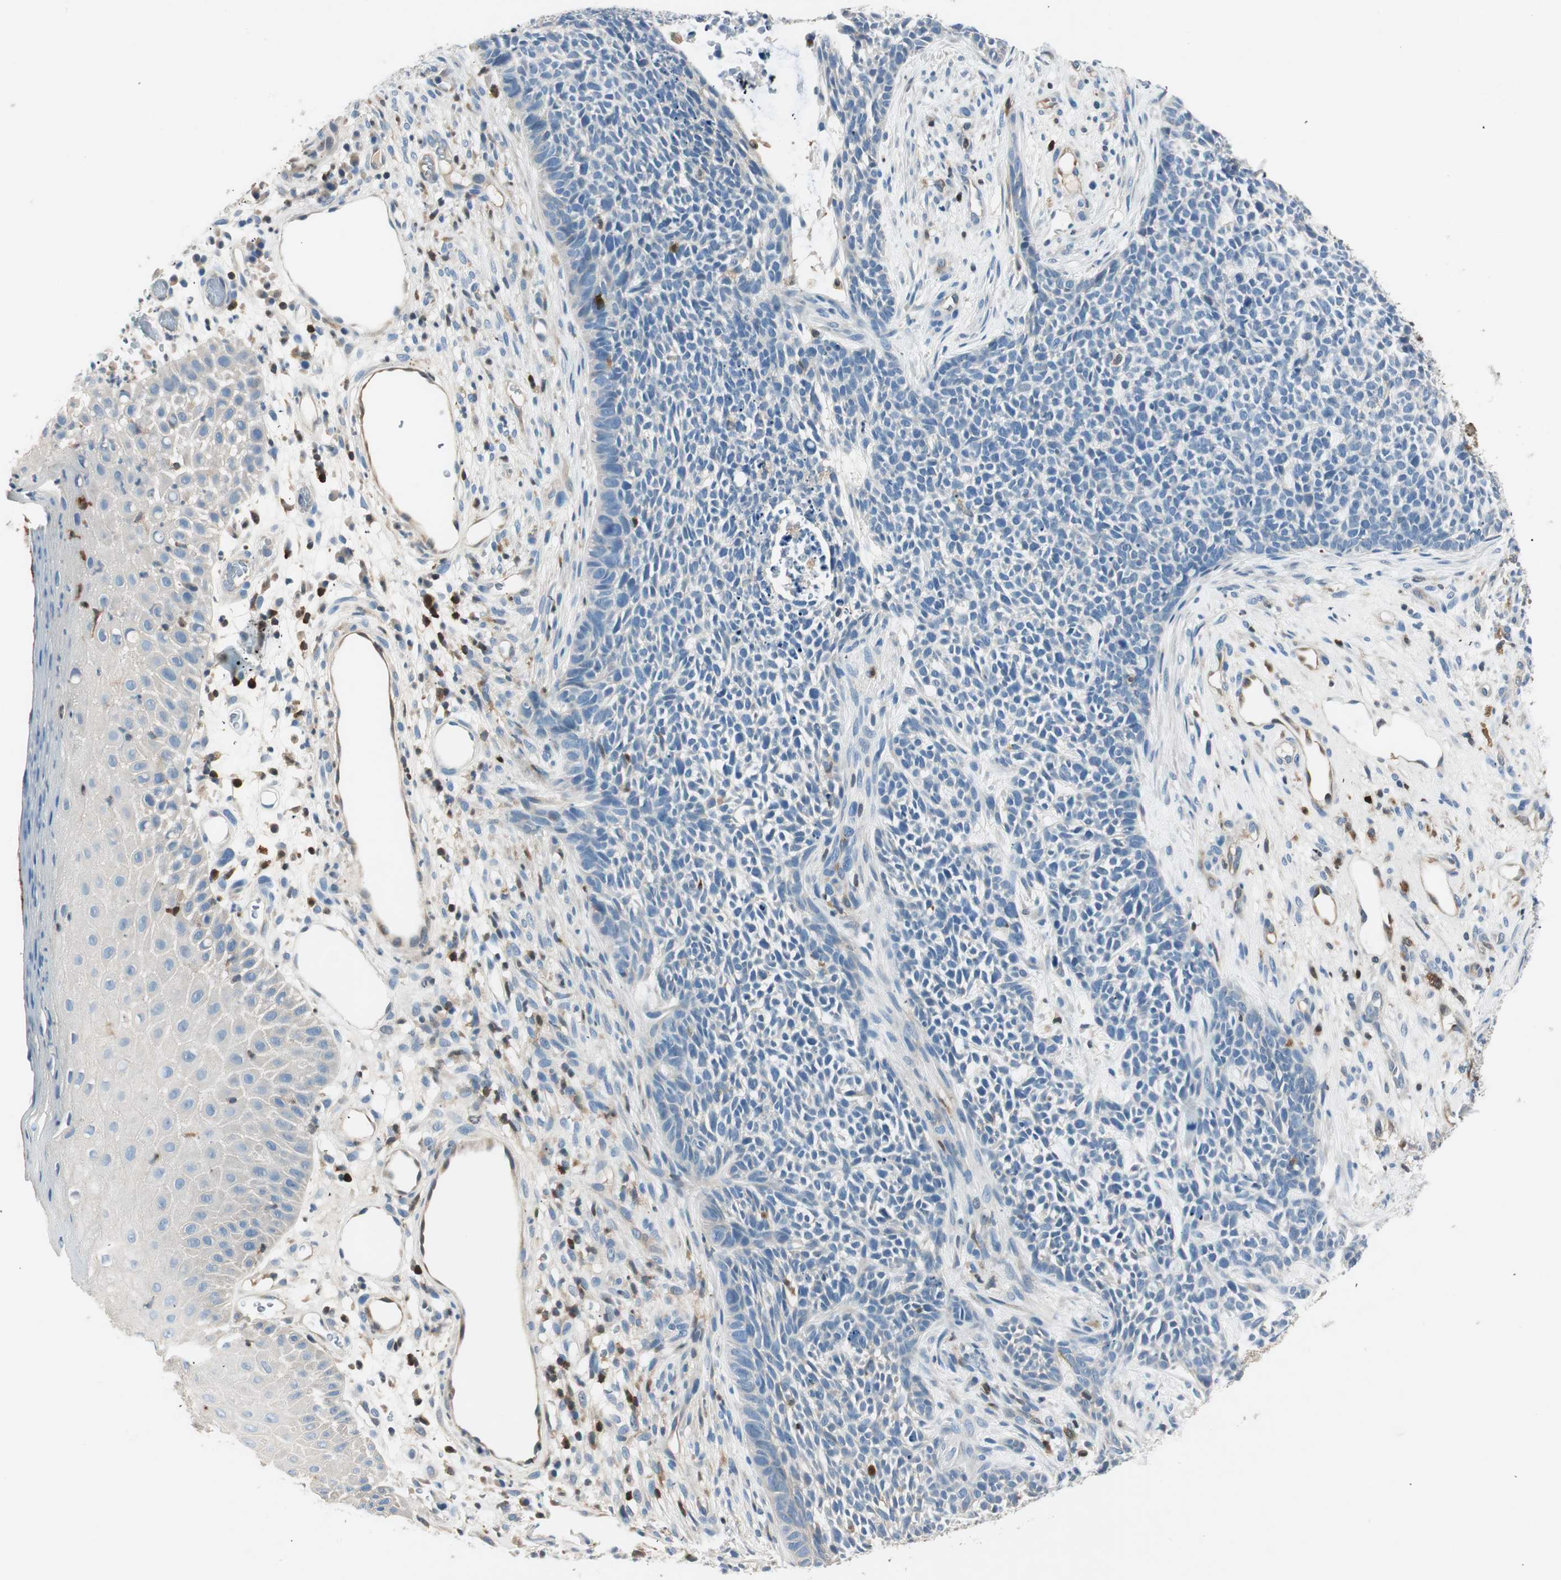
{"staining": {"intensity": "negative", "quantity": "none", "location": "none"}, "tissue": "skin cancer", "cell_type": "Tumor cells", "image_type": "cancer", "snomed": [{"axis": "morphology", "description": "Basal cell carcinoma"}, {"axis": "topography", "description": "Skin"}], "caption": "DAB immunohistochemical staining of human basal cell carcinoma (skin) shows no significant staining in tumor cells.", "gene": "COTL1", "patient": {"sex": "female", "age": 84}}